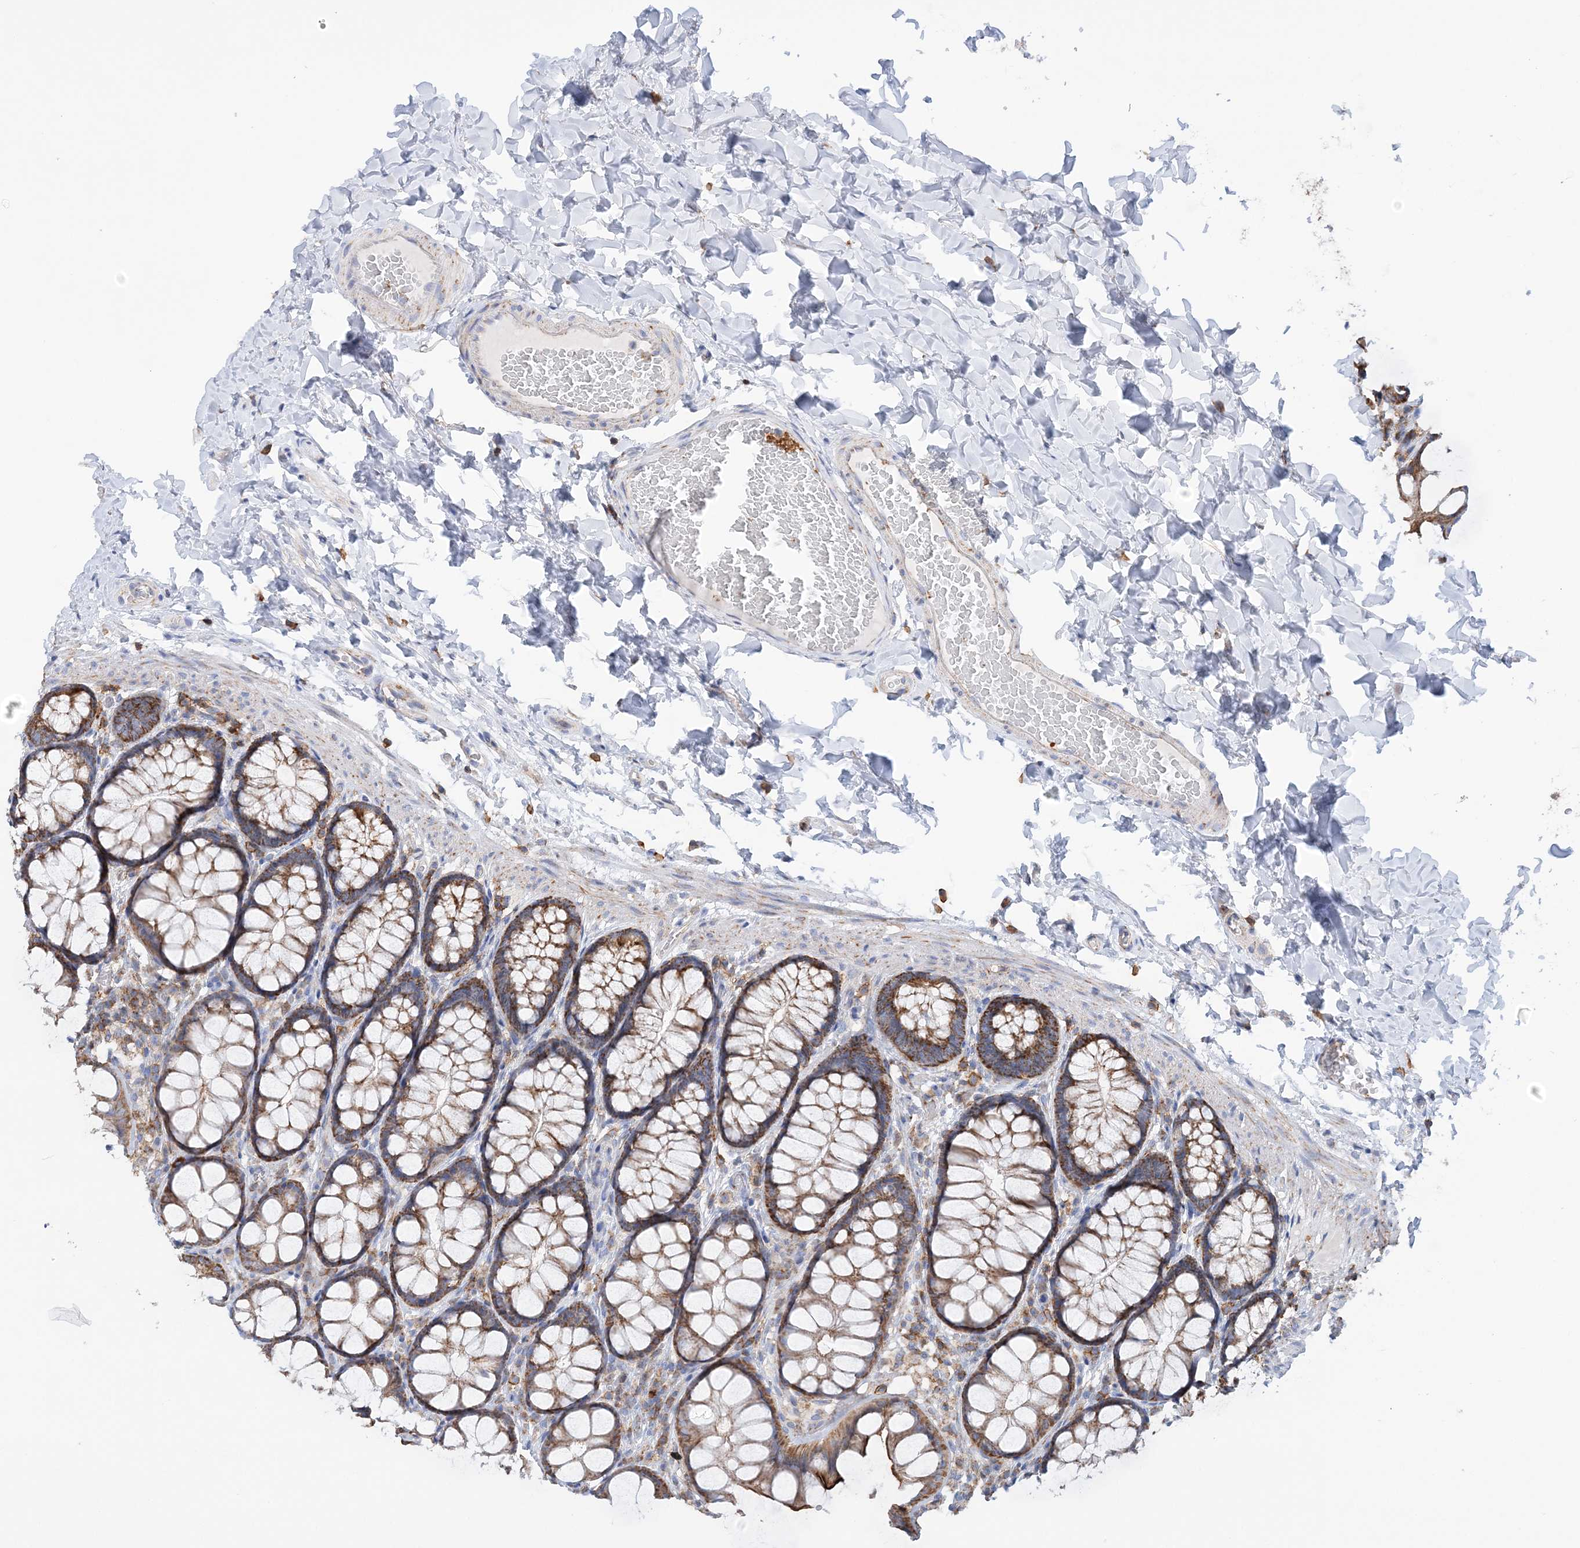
{"staining": {"intensity": "weak", "quantity": "25%-75%", "location": "cytoplasmic/membranous"}, "tissue": "colon", "cell_type": "Endothelial cells", "image_type": "normal", "snomed": [{"axis": "morphology", "description": "Normal tissue, NOS"}, {"axis": "topography", "description": "Colon"}], "caption": "Endothelial cells exhibit low levels of weak cytoplasmic/membranous expression in about 25%-75% of cells in normal colon.", "gene": "TTC32", "patient": {"sex": "male", "age": 47}}